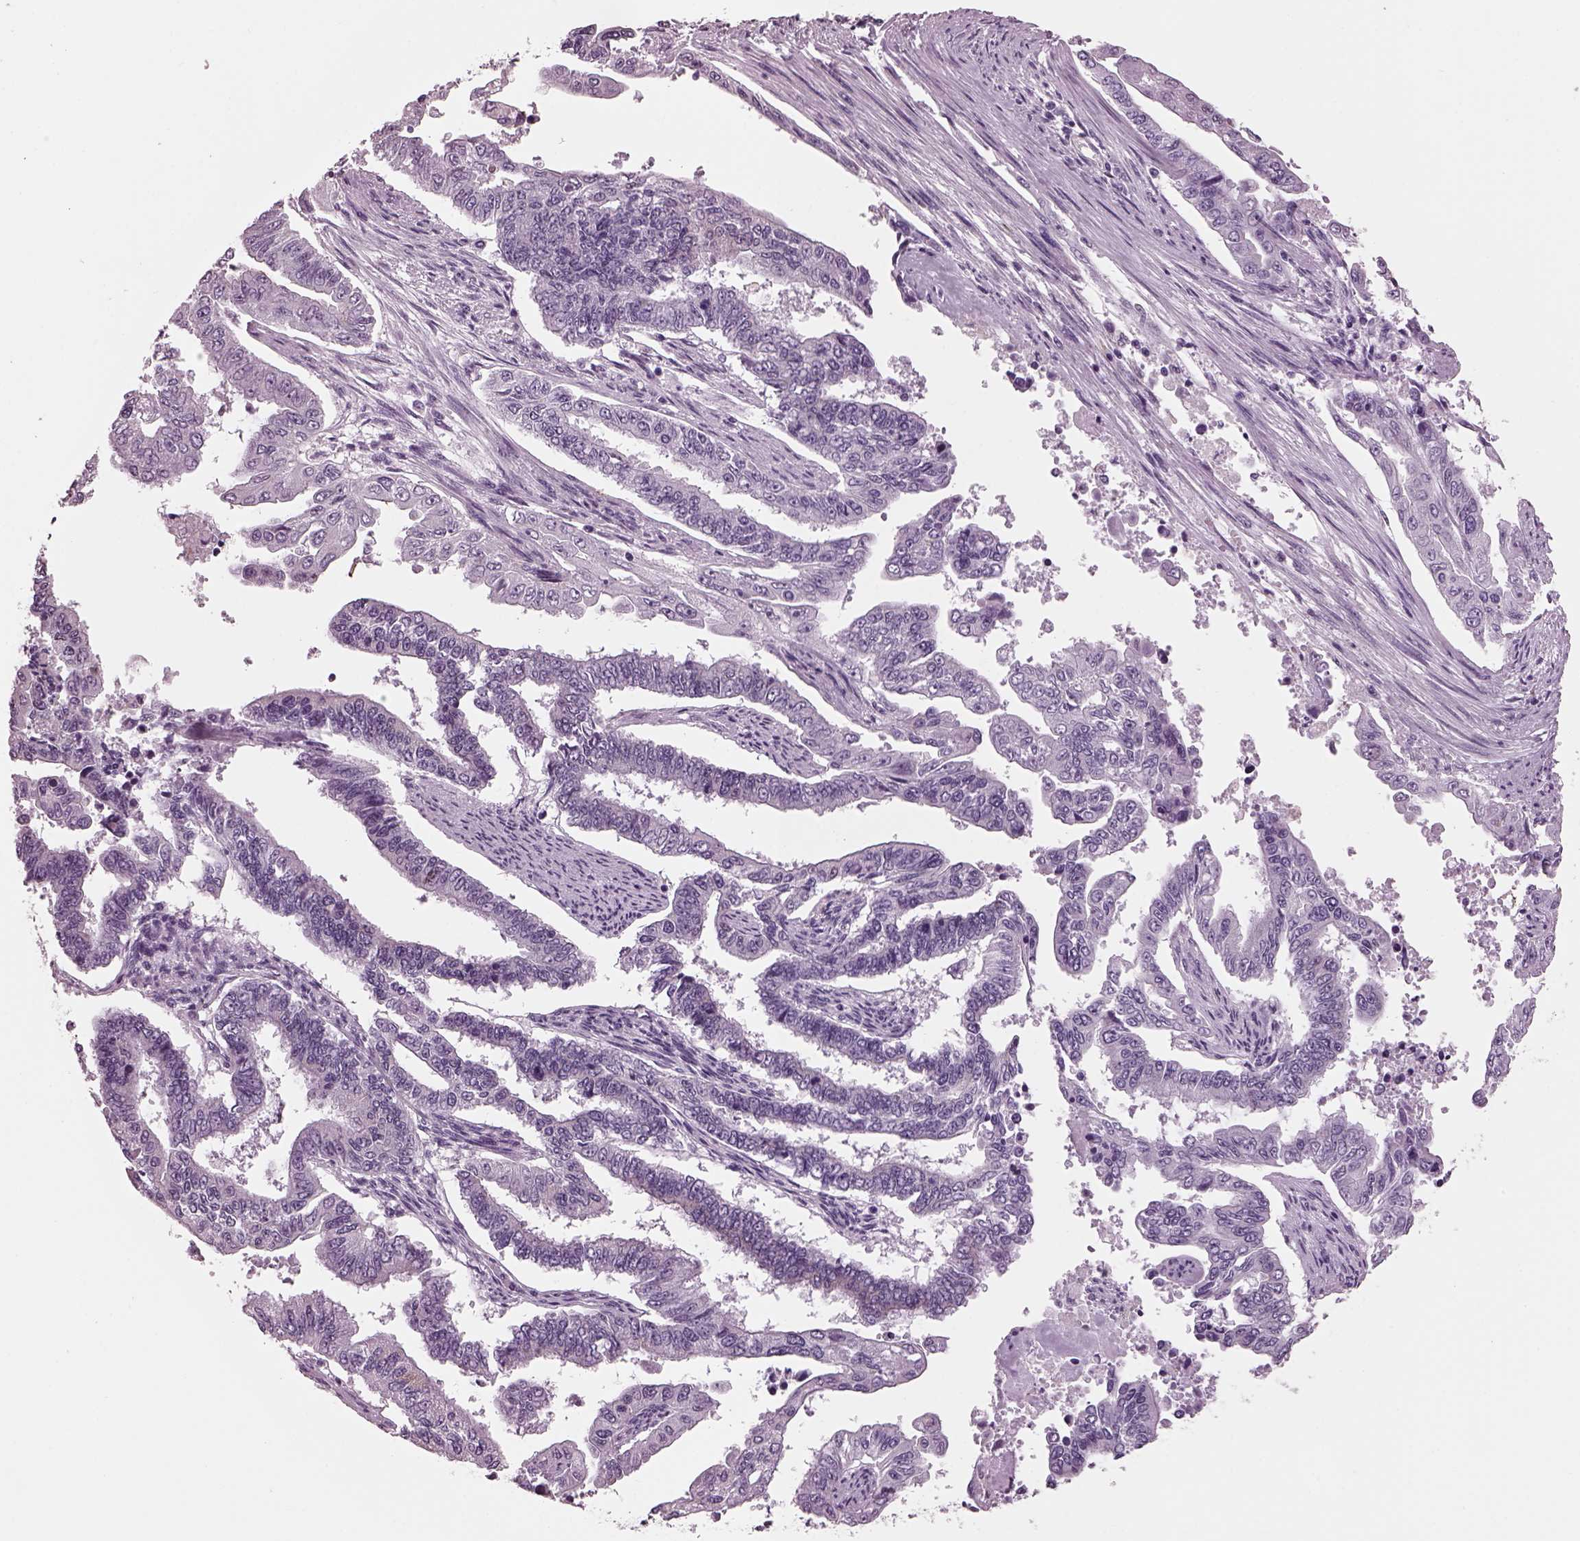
{"staining": {"intensity": "negative", "quantity": "none", "location": "none"}, "tissue": "endometrial cancer", "cell_type": "Tumor cells", "image_type": "cancer", "snomed": [{"axis": "morphology", "description": "Adenocarcinoma, NOS"}, {"axis": "topography", "description": "Uterus"}], "caption": "Immunohistochemistry (IHC) micrograph of endometrial cancer (adenocarcinoma) stained for a protein (brown), which reveals no positivity in tumor cells.", "gene": "PRR9", "patient": {"sex": "female", "age": 59}}